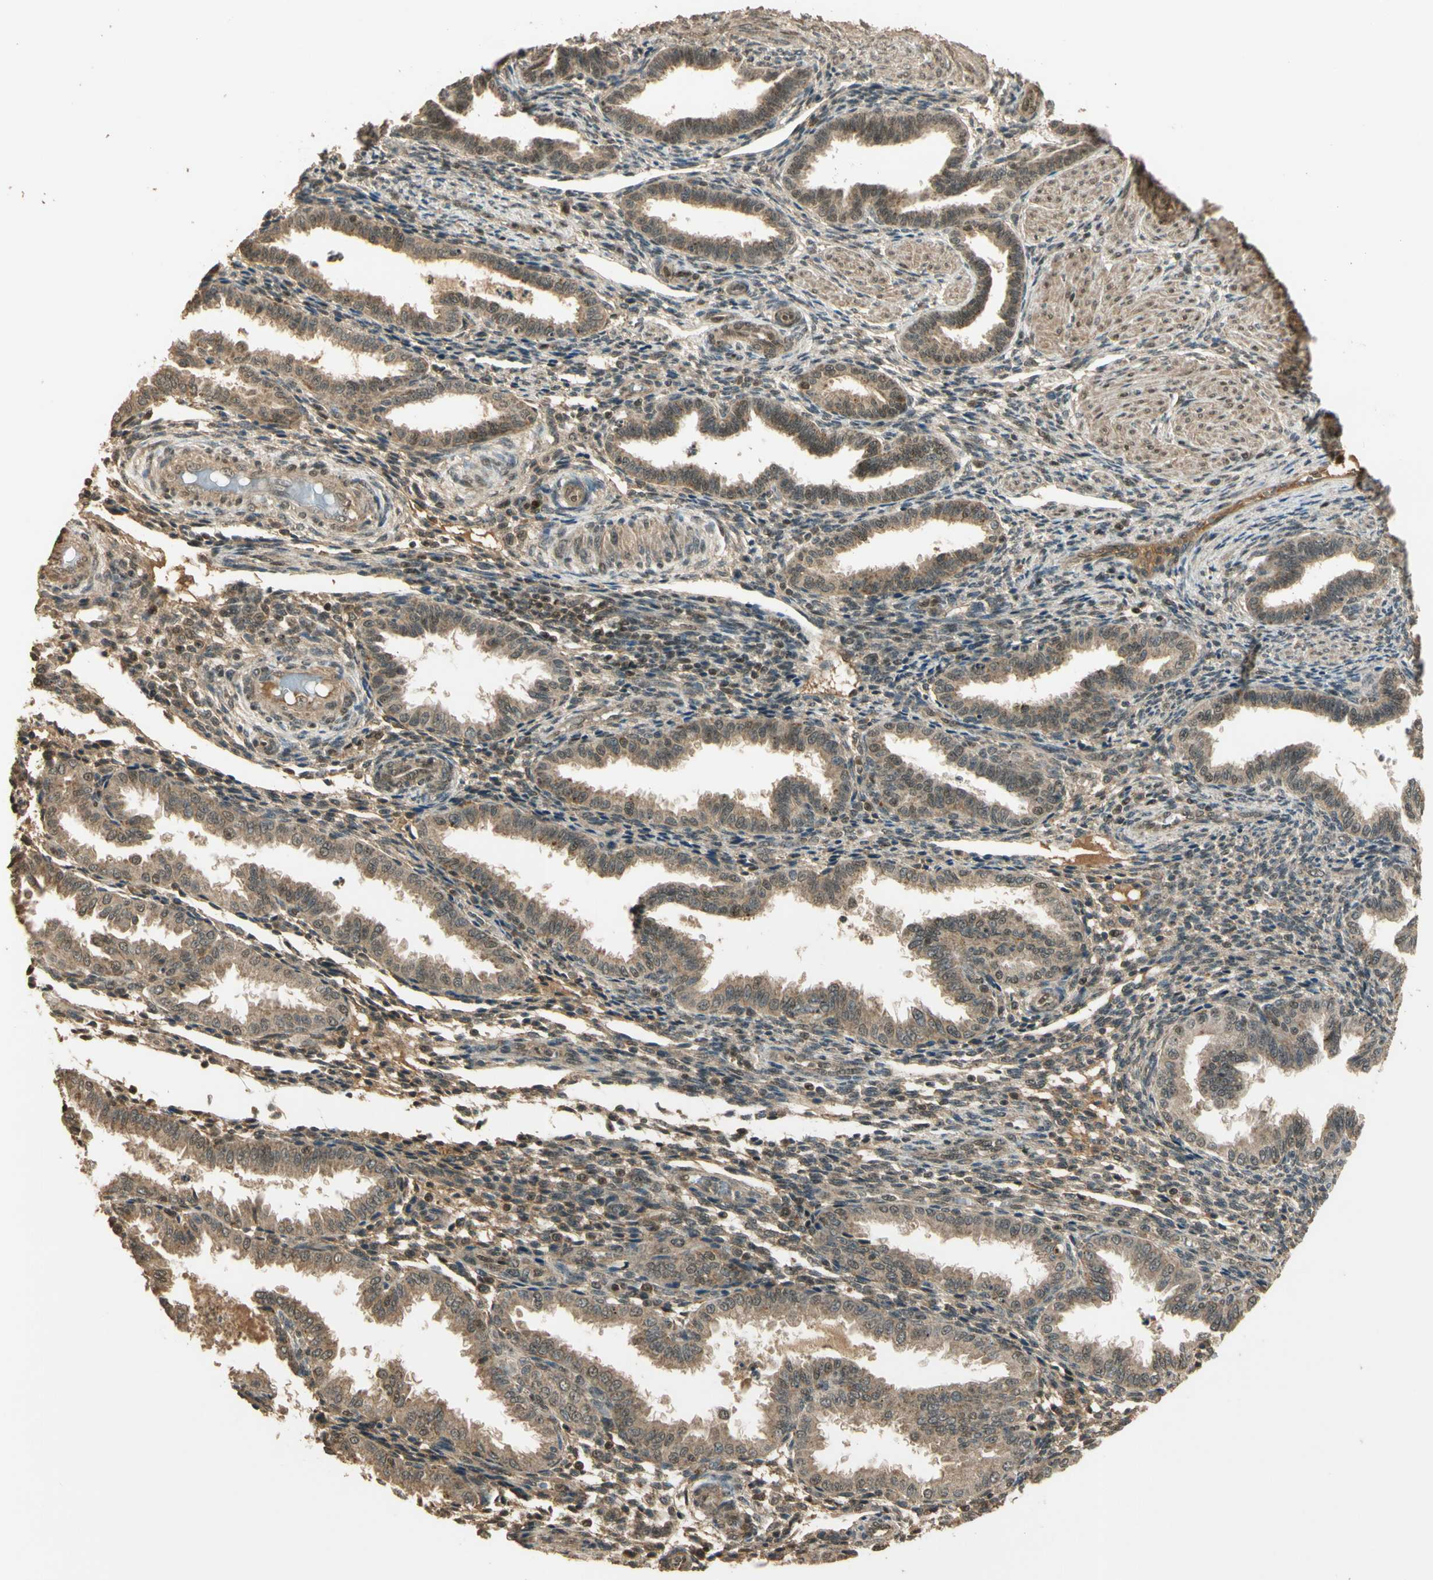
{"staining": {"intensity": "moderate", "quantity": "25%-75%", "location": "cytoplasmic/membranous,nuclear"}, "tissue": "endometrium", "cell_type": "Cells in endometrial stroma", "image_type": "normal", "snomed": [{"axis": "morphology", "description": "Normal tissue, NOS"}, {"axis": "topography", "description": "Endometrium"}], "caption": "Endometrium stained with a brown dye reveals moderate cytoplasmic/membranous,nuclear positive staining in about 25%-75% of cells in endometrial stroma.", "gene": "GMEB2", "patient": {"sex": "female", "age": 33}}